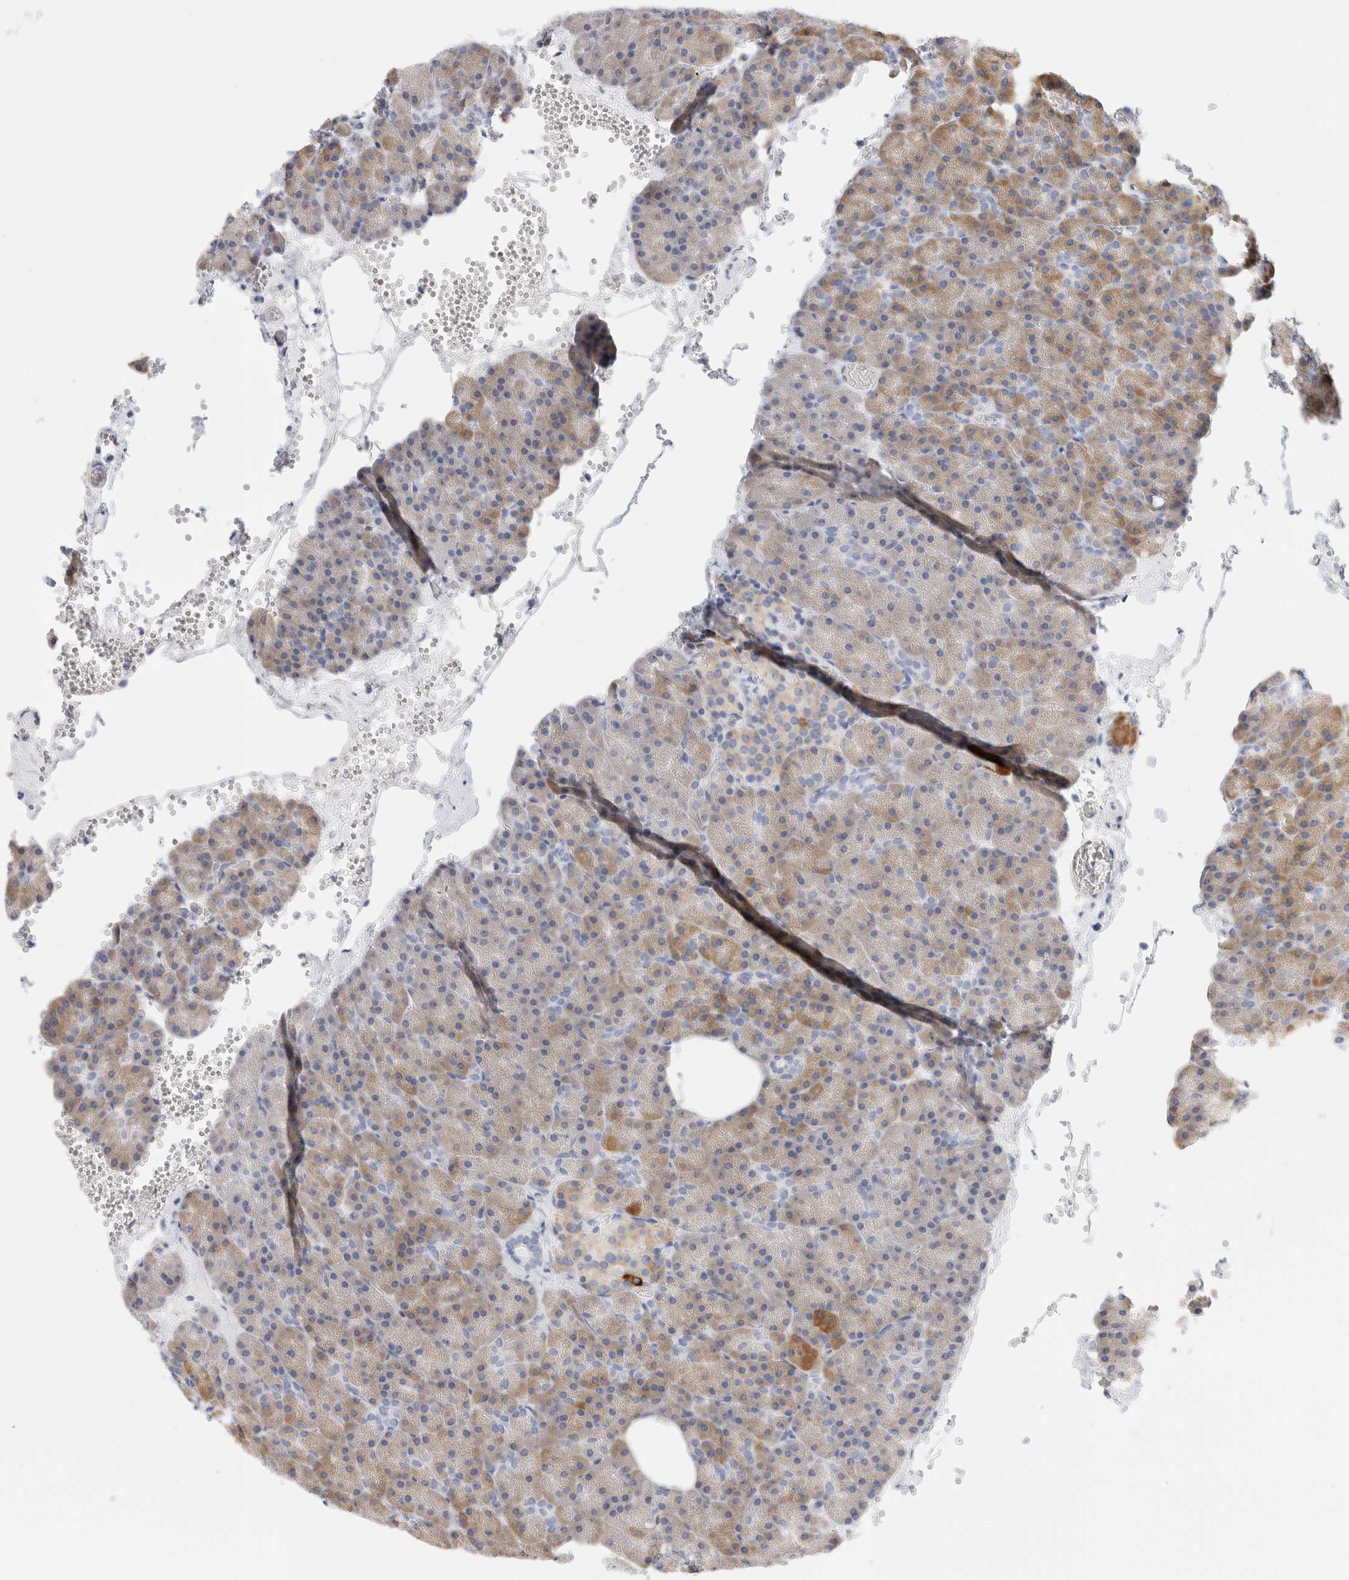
{"staining": {"intensity": "moderate", "quantity": ">75%", "location": "cytoplasmic/membranous"}, "tissue": "pancreas", "cell_type": "Exocrine glandular cells", "image_type": "normal", "snomed": [{"axis": "morphology", "description": "Normal tissue, NOS"}, {"axis": "morphology", "description": "Carcinoid, malignant, NOS"}, {"axis": "topography", "description": "Pancreas"}], "caption": "Moderate cytoplasmic/membranous expression for a protein is appreciated in approximately >75% of exocrine glandular cells of normal pancreas using IHC.", "gene": "CSK", "patient": {"sex": "female", "age": 35}}